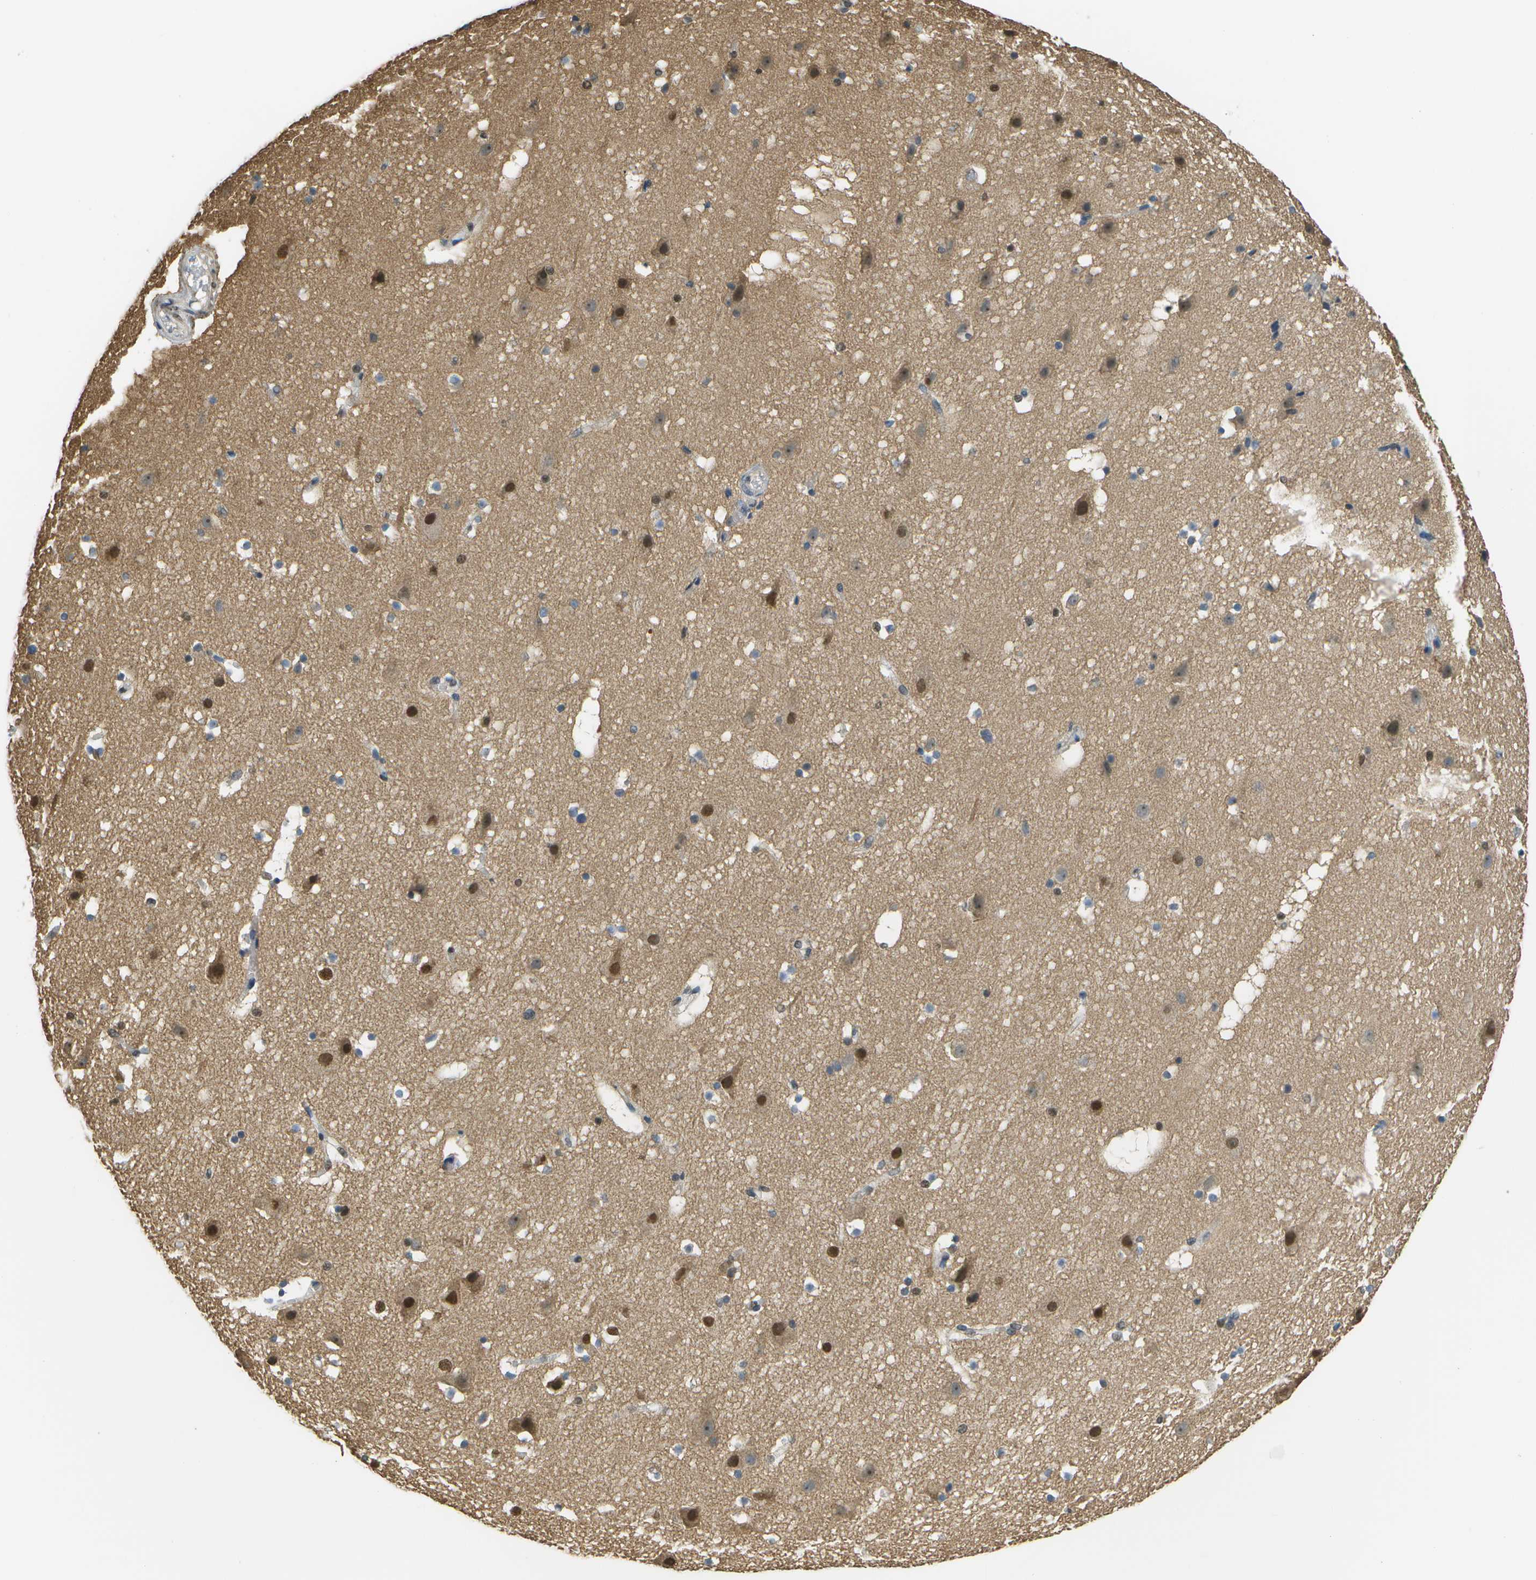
{"staining": {"intensity": "negative", "quantity": "none", "location": "none"}, "tissue": "cerebral cortex", "cell_type": "Endothelial cells", "image_type": "normal", "snomed": [{"axis": "morphology", "description": "Normal tissue, NOS"}, {"axis": "topography", "description": "Cerebral cortex"}], "caption": "Immunohistochemical staining of normal cerebral cortex displays no significant expression in endothelial cells. (DAB immunohistochemistry with hematoxylin counter stain).", "gene": "ABL2", "patient": {"sex": "male", "age": 45}}